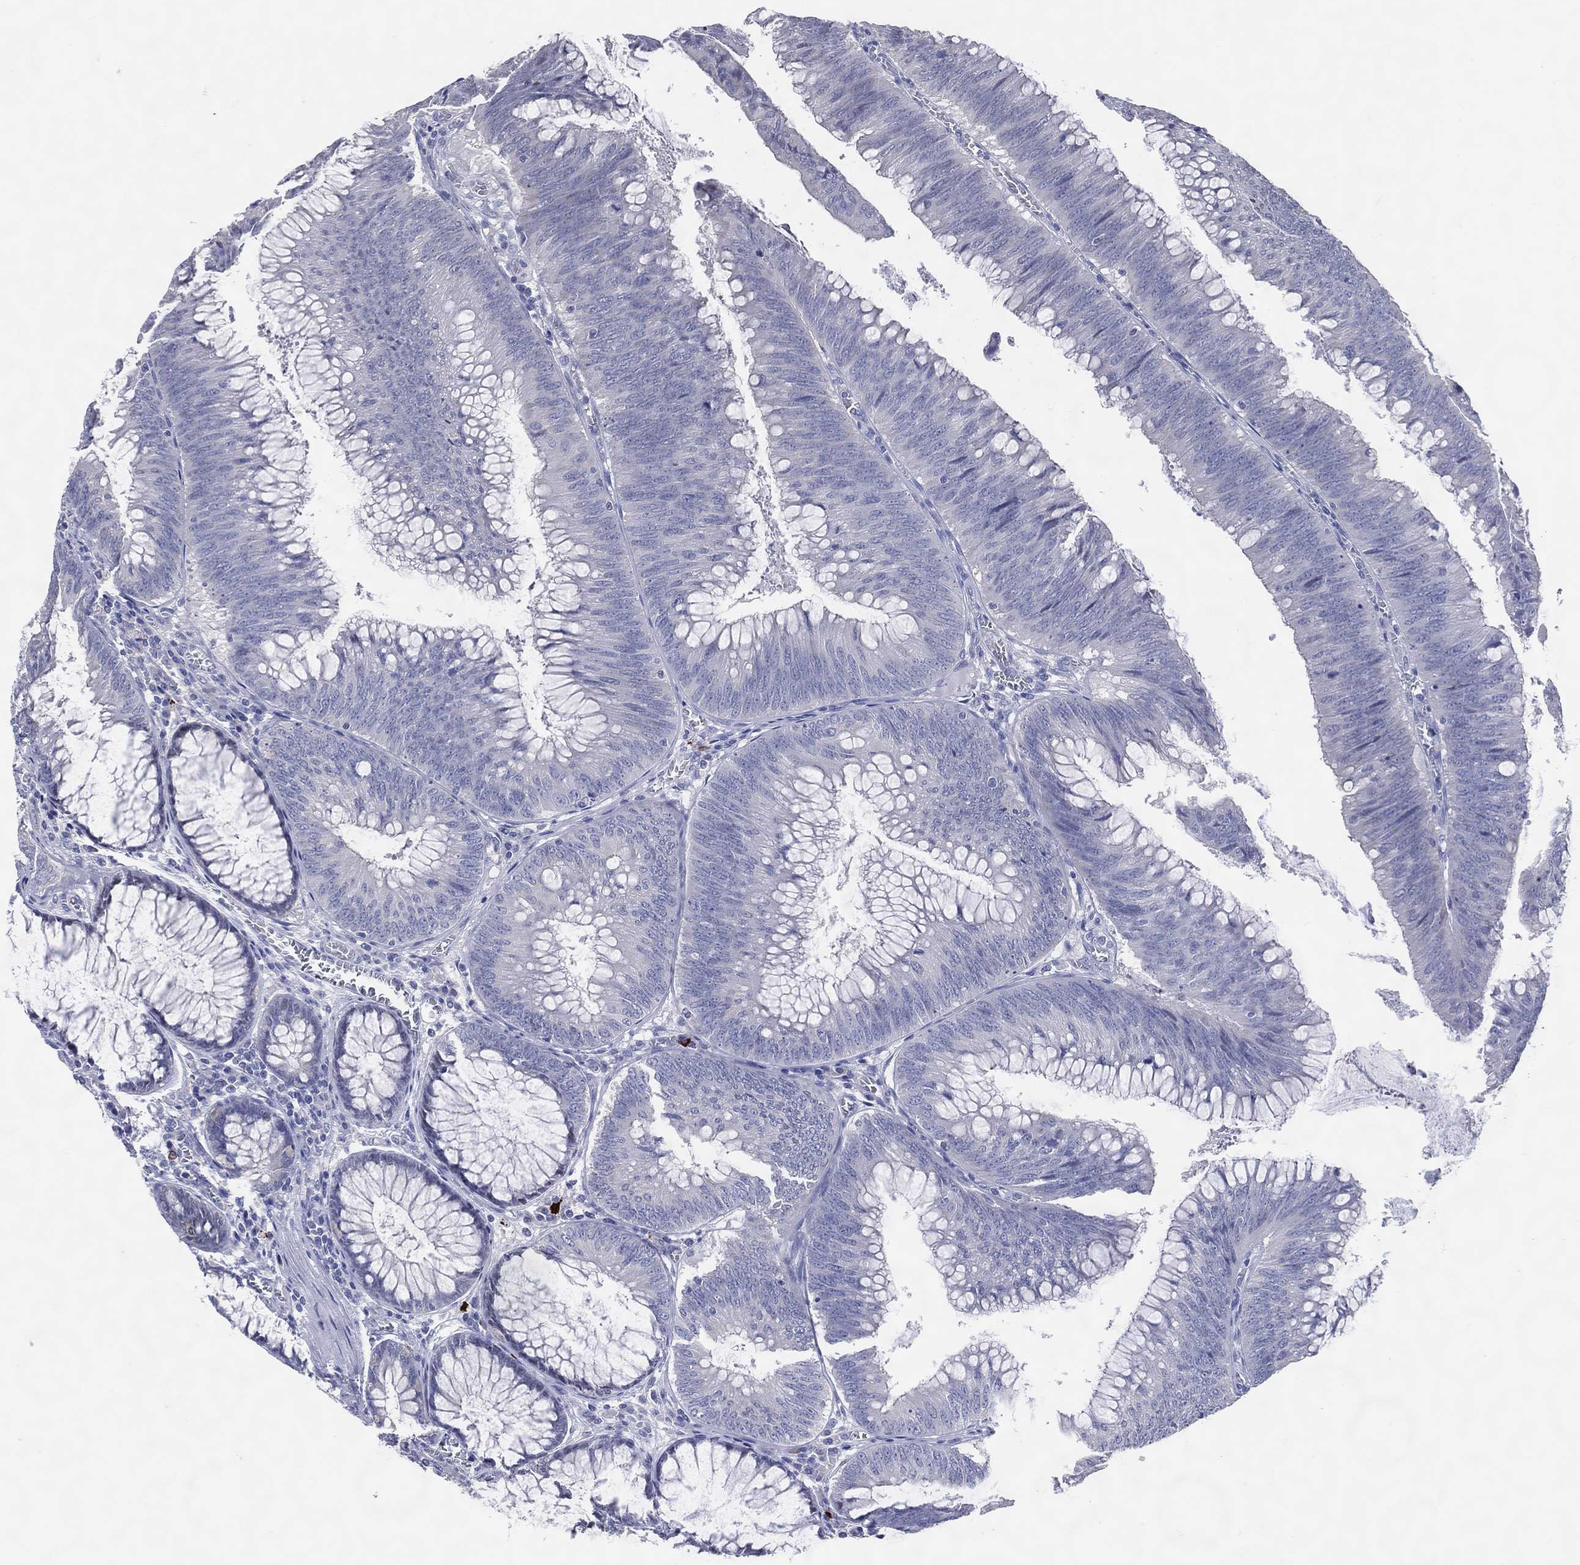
{"staining": {"intensity": "negative", "quantity": "none", "location": "none"}, "tissue": "colorectal cancer", "cell_type": "Tumor cells", "image_type": "cancer", "snomed": [{"axis": "morphology", "description": "Adenocarcinoma, NOS"}, {"axis": "topography", "description": "Rectum"}], "caption": "IHC micrograph of neoplastic tissue: colorectal cancer stained with DAB (3,3'-diaminobenzidine) reveals no significant protein staining in tumor cells.", "gene": "DNAH6", "patient": {"sex": "female", "age": 72}}